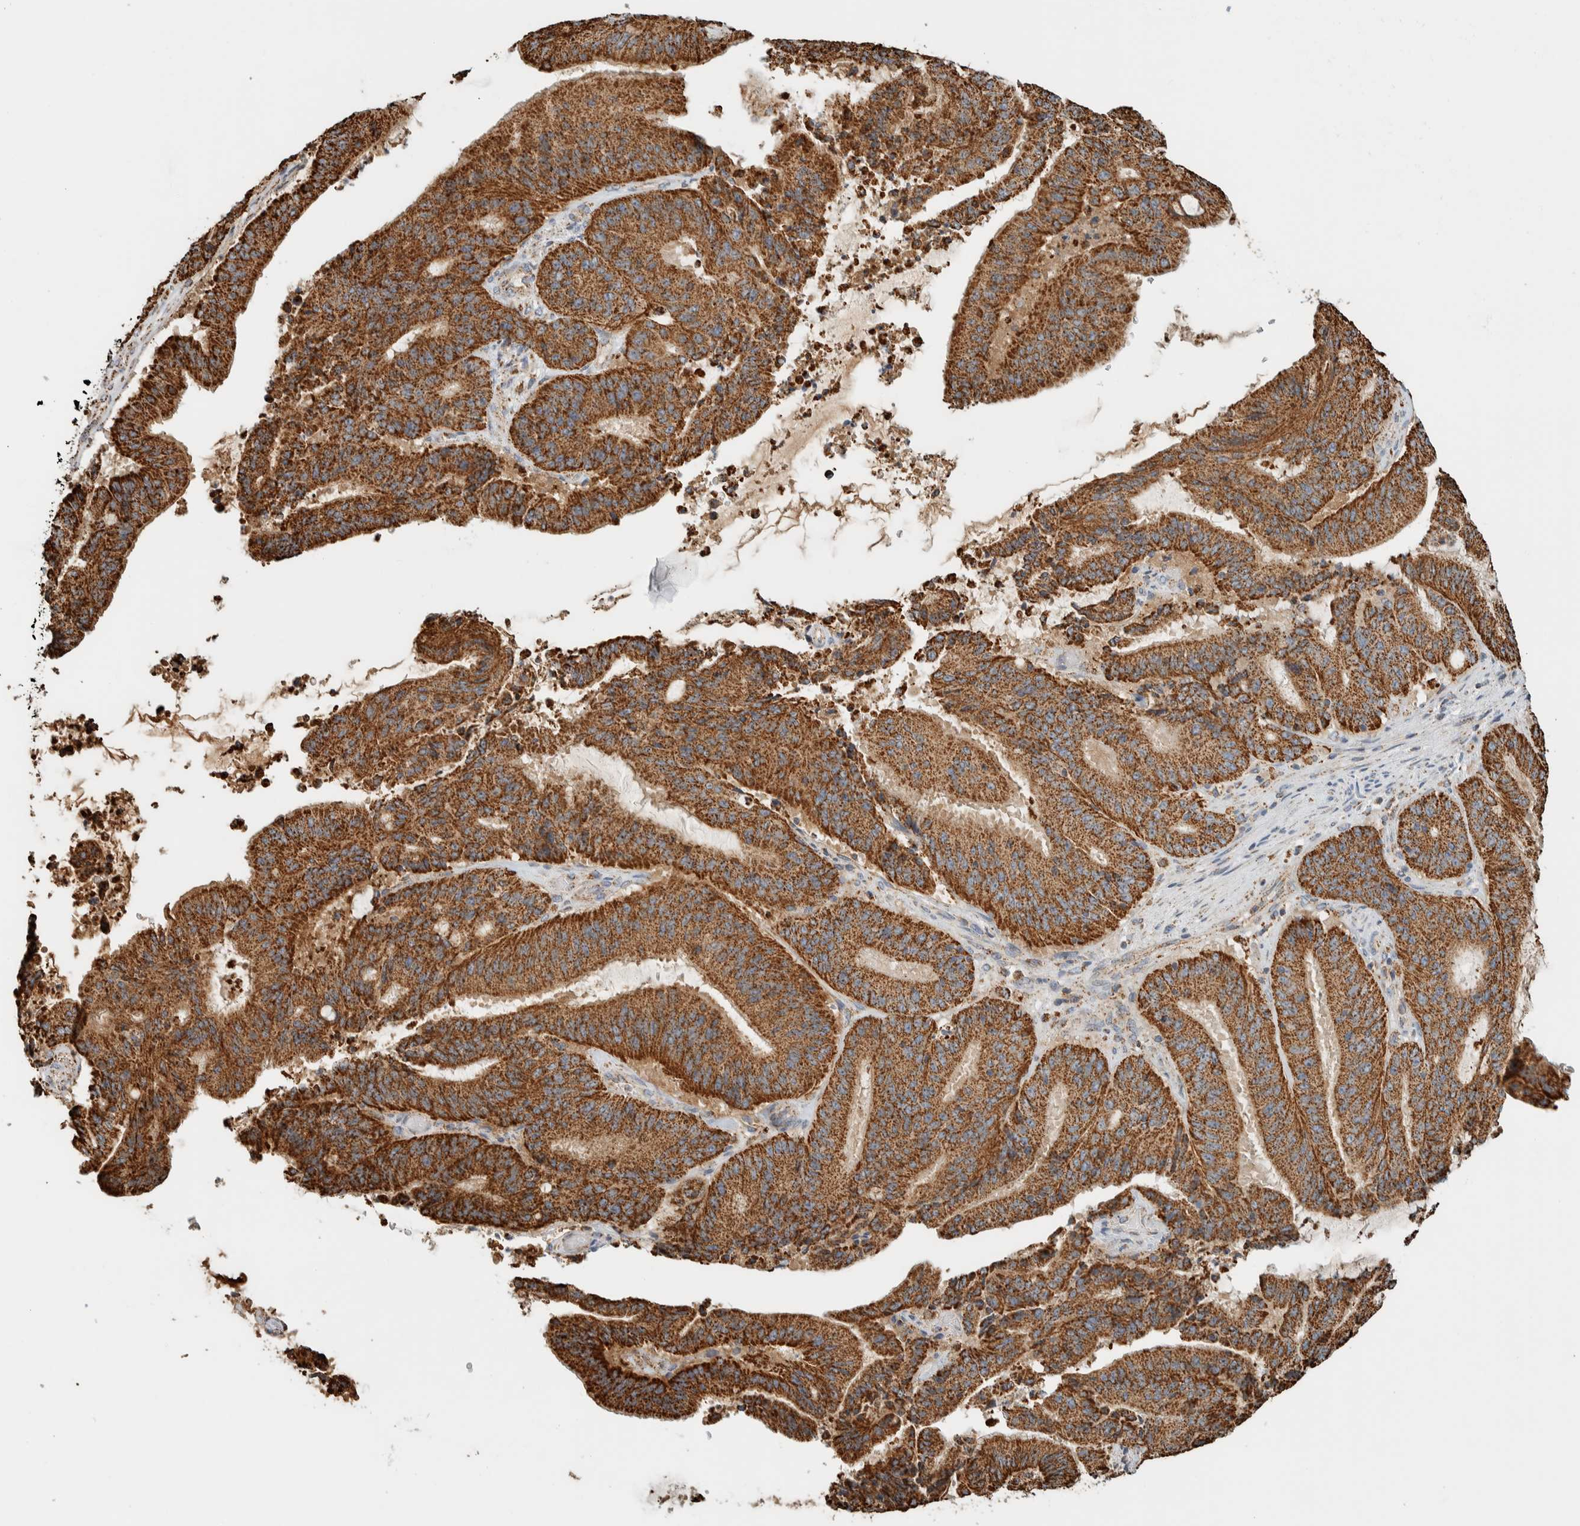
{"staining": {"intensity": "strong", "quantity": ">75%", "location": "cytoplasmic/membranous"}, "tissue": "liver cancer", "cell_type": "Tumor cells", "image_type": "cancer", "snomed": [{"axis": "morphology", "description": "Normal tissue, NOS"}, {"axis": "morphology", "description": "Cholangiocarcinoma"}, {"axis": "topography", "description": "Liver"}, {"axis": "topography", "description": "Peripheral nerve tissue"}], "caption": "An image of human liver cancer stained for a protein exhibits strong cytoplasmic/membranous brown staining in tumor cells. (Brightfield microscopy of DAB IHC at high magnification).", "gene": "ZNF454", "patient": {"sex": "female", "age": 73}}